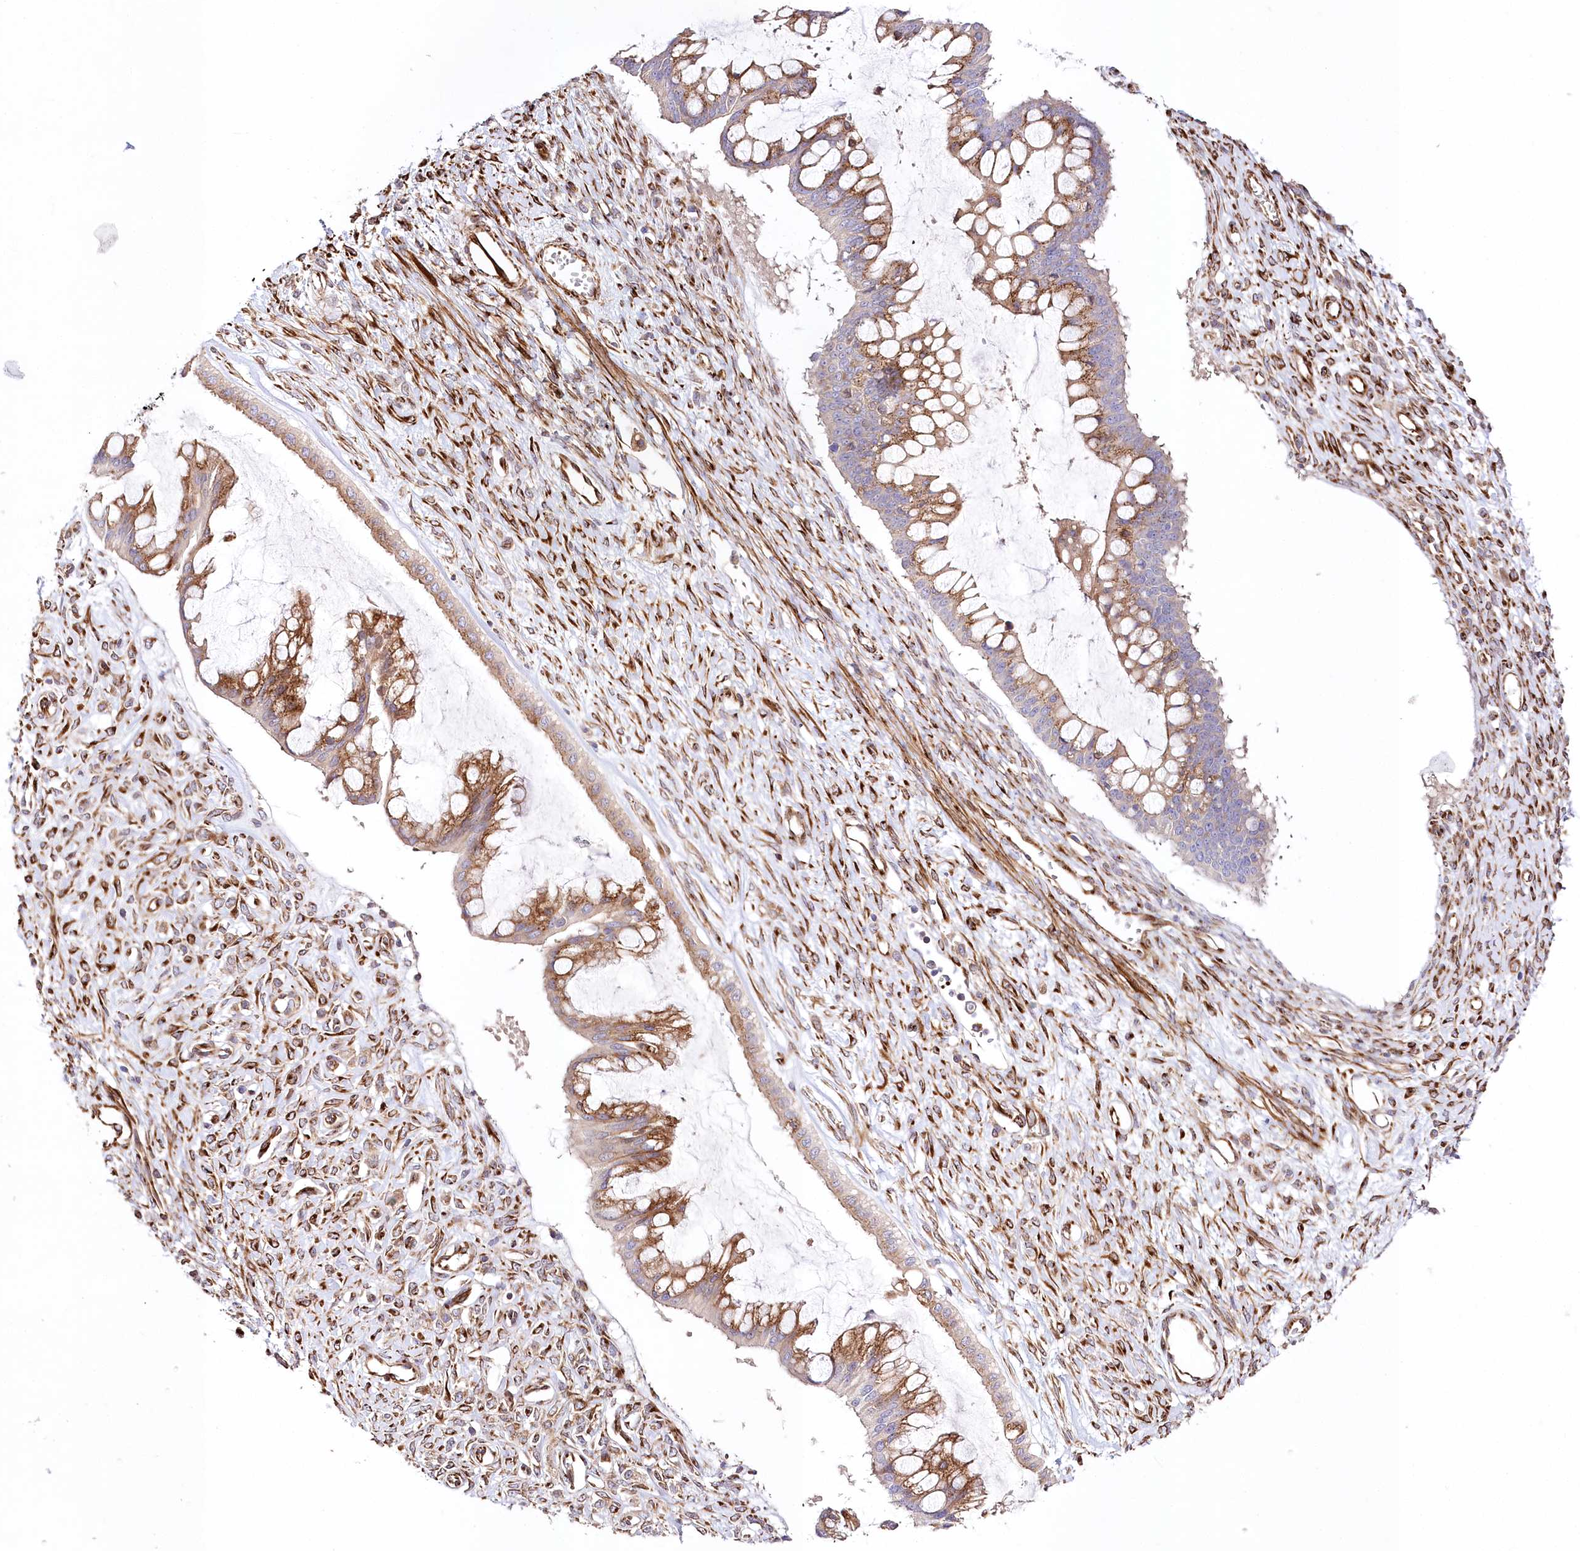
{"staining": {"intensity": "moderate", "quantity": ">75%", "location": "cytoplasmic/membranous"}, "tissue": "ovarian cancer", "cell_type": "Tumor cells", "image_type": "cancer", "snomed": [{"axis": "morphology", "description": "Cystadenocarcinoma, mucinous, NOS"}, {"axis": "topography", "description": "Ovary"}], "caption": "Human mucinous cystadenocarcinoma (ovarian) stained for a protein (brown) exhibits moderate cytoplasmic/membranous positive positivity in about >75% of tumor cells.", "gene": "ABRAXAS2", "patient": {"sex": "female", "age": 73}}